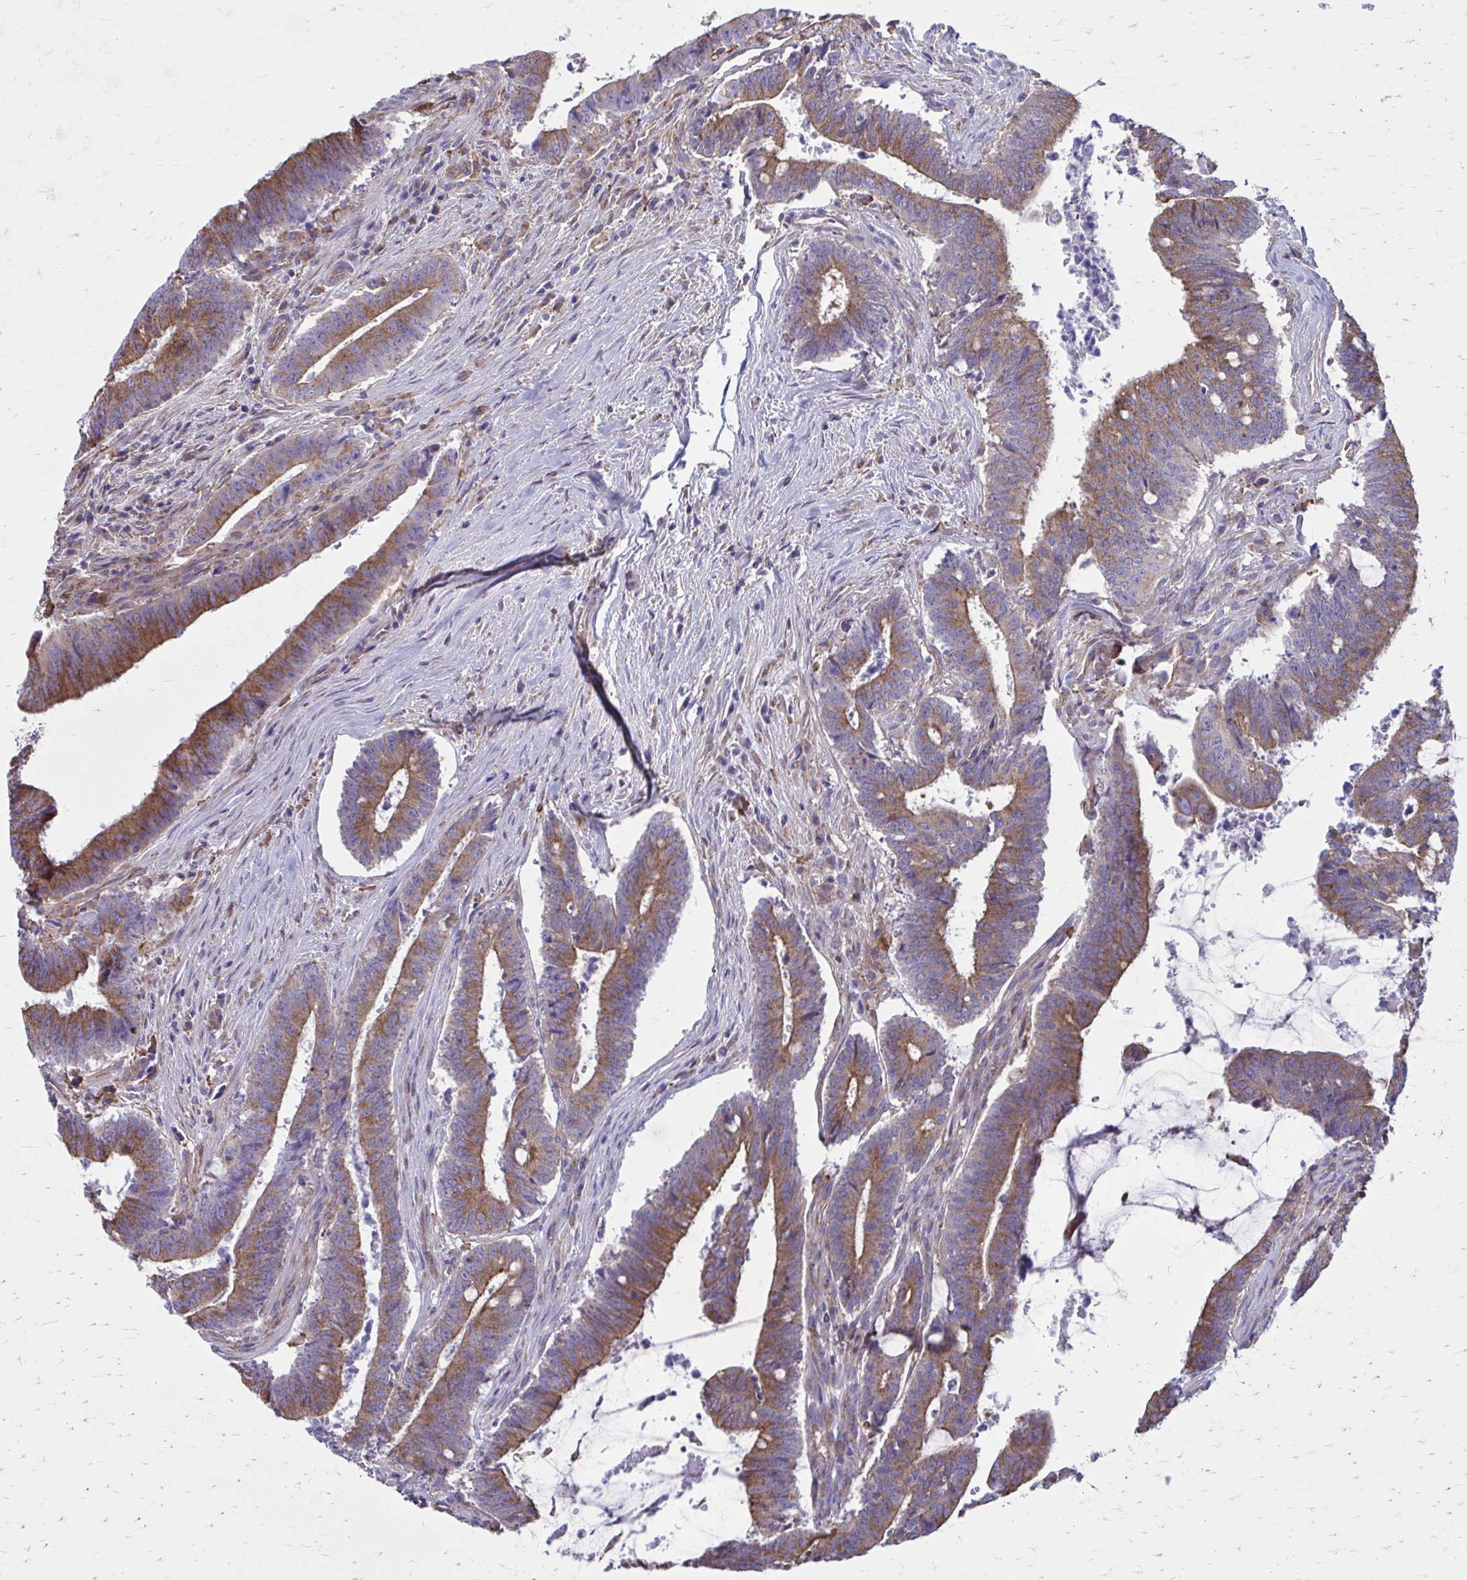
{"staining": {"intensity": "moderate", "quantity": ">75%", "location": "cytoplasmic/membranous"}, "tissue": "colorectal cancer", "cell_type": "Tumor cells", "image_type": "cancer", "snomed": [{"axis": "morphology", "description": "Adenocarcinoma, NOS"}, {"axis": "topography", "description": "Colon"}], "caption": "A brown stain highlights moderate cytoplasmic/membranous staining of a protein in human colorectal cancer tumor cells. (IHC, brightfield microscopy, high magnification).", "gene": "CLTA", "patient": {"sex": "female", "age": 43}}